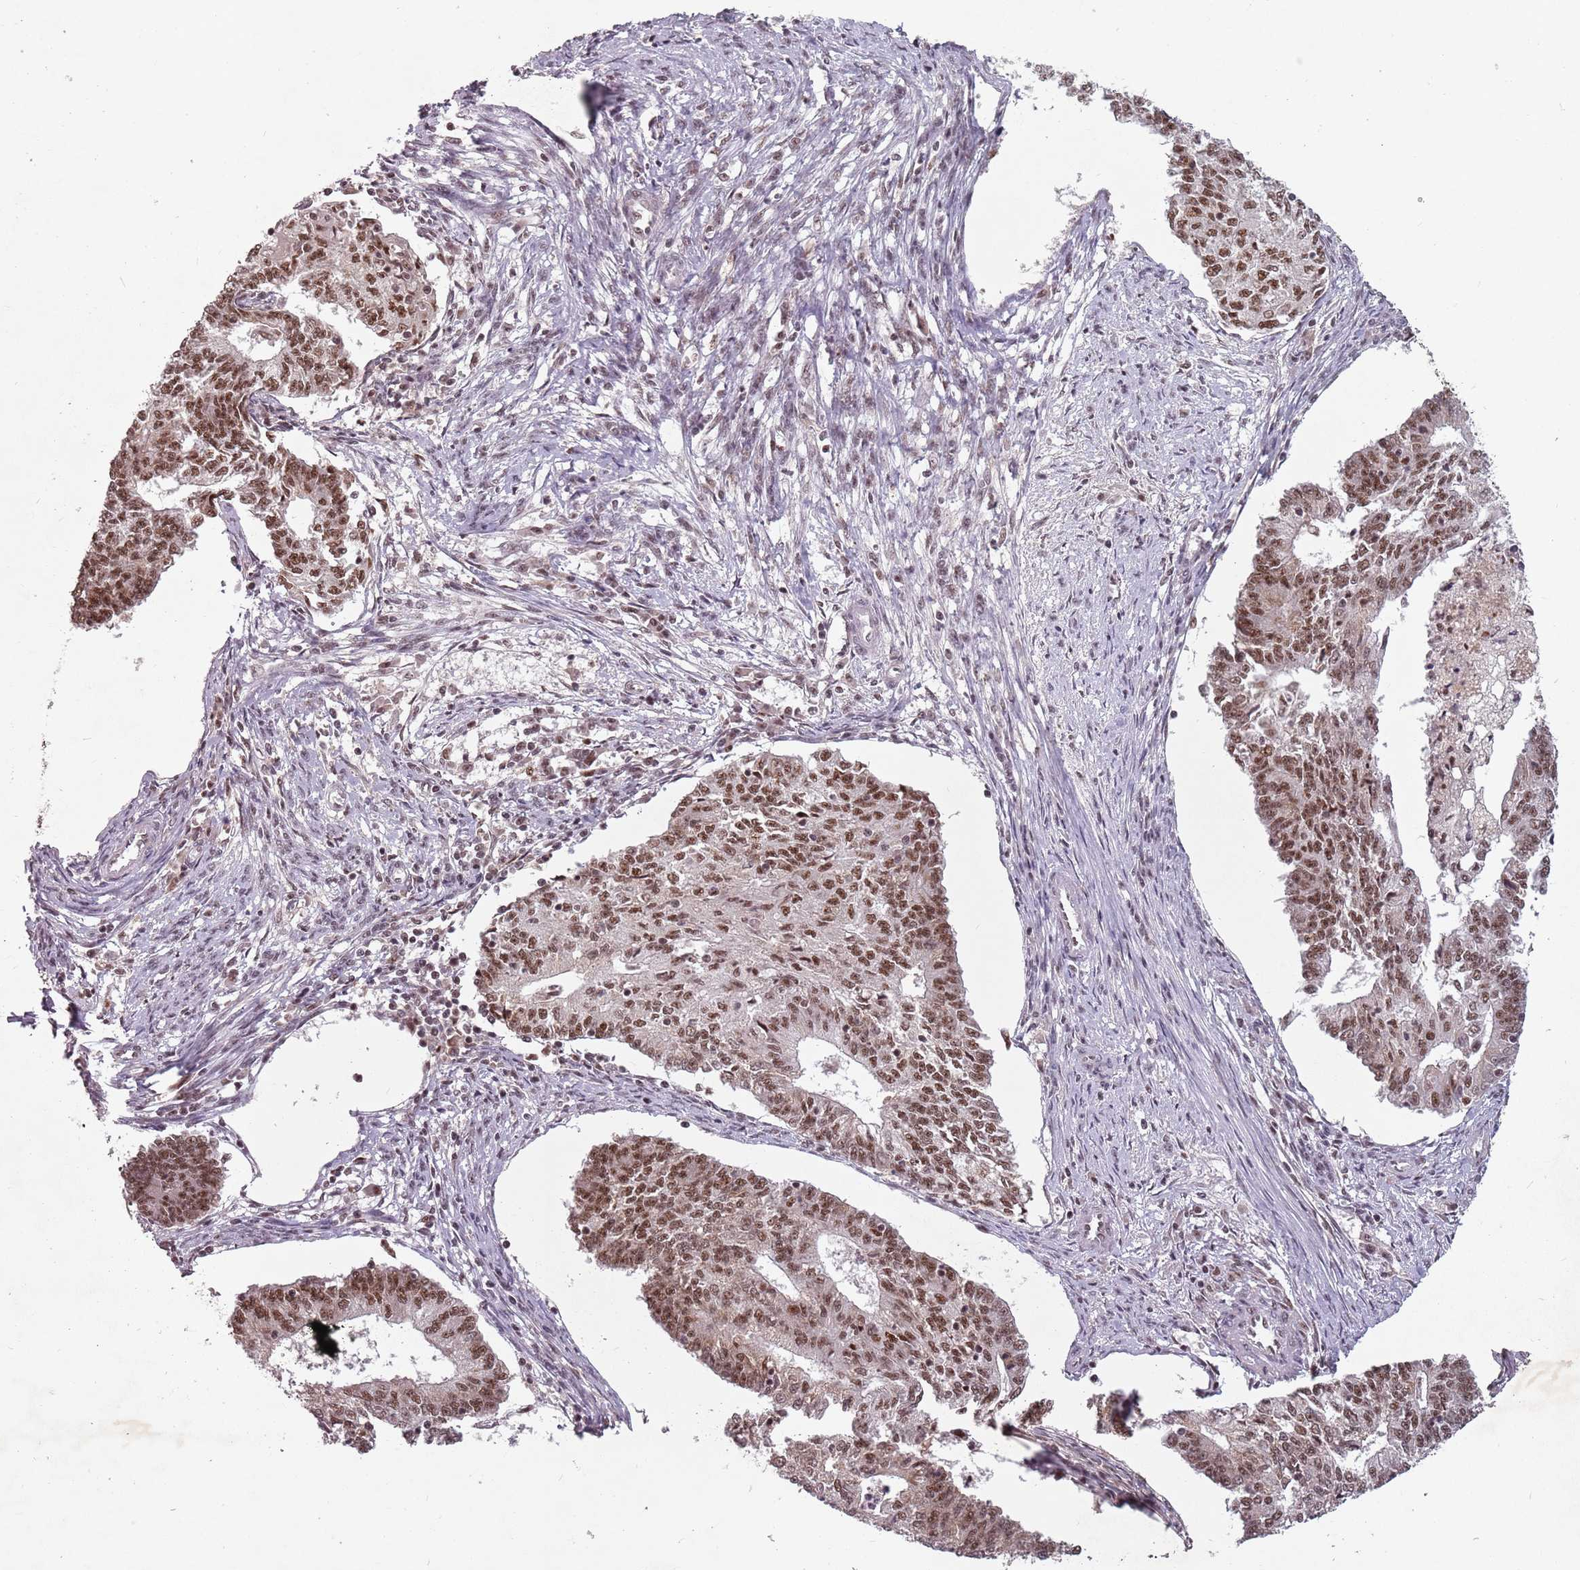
{"staining": {"intensity": "moderate", "quantity": ">75%", "location": "nuclear"}, "tissue": "endometrial cancer", "cell_type": "Tumor cells", "image_type": "cancer", "snomed": [{"axis": "morphology", "description": "Adenocarcinoma, NOS"}, {"axis": "topography", "description": "Endometrium"}], "caption": "Immunohistochemistry of endometrial adenocarcinoma shows medium levels of moderate nuclear staining in about >75% of tumor cells.", "gene": "NCBP1", "patient": {"sex": "female", "age": 56}}